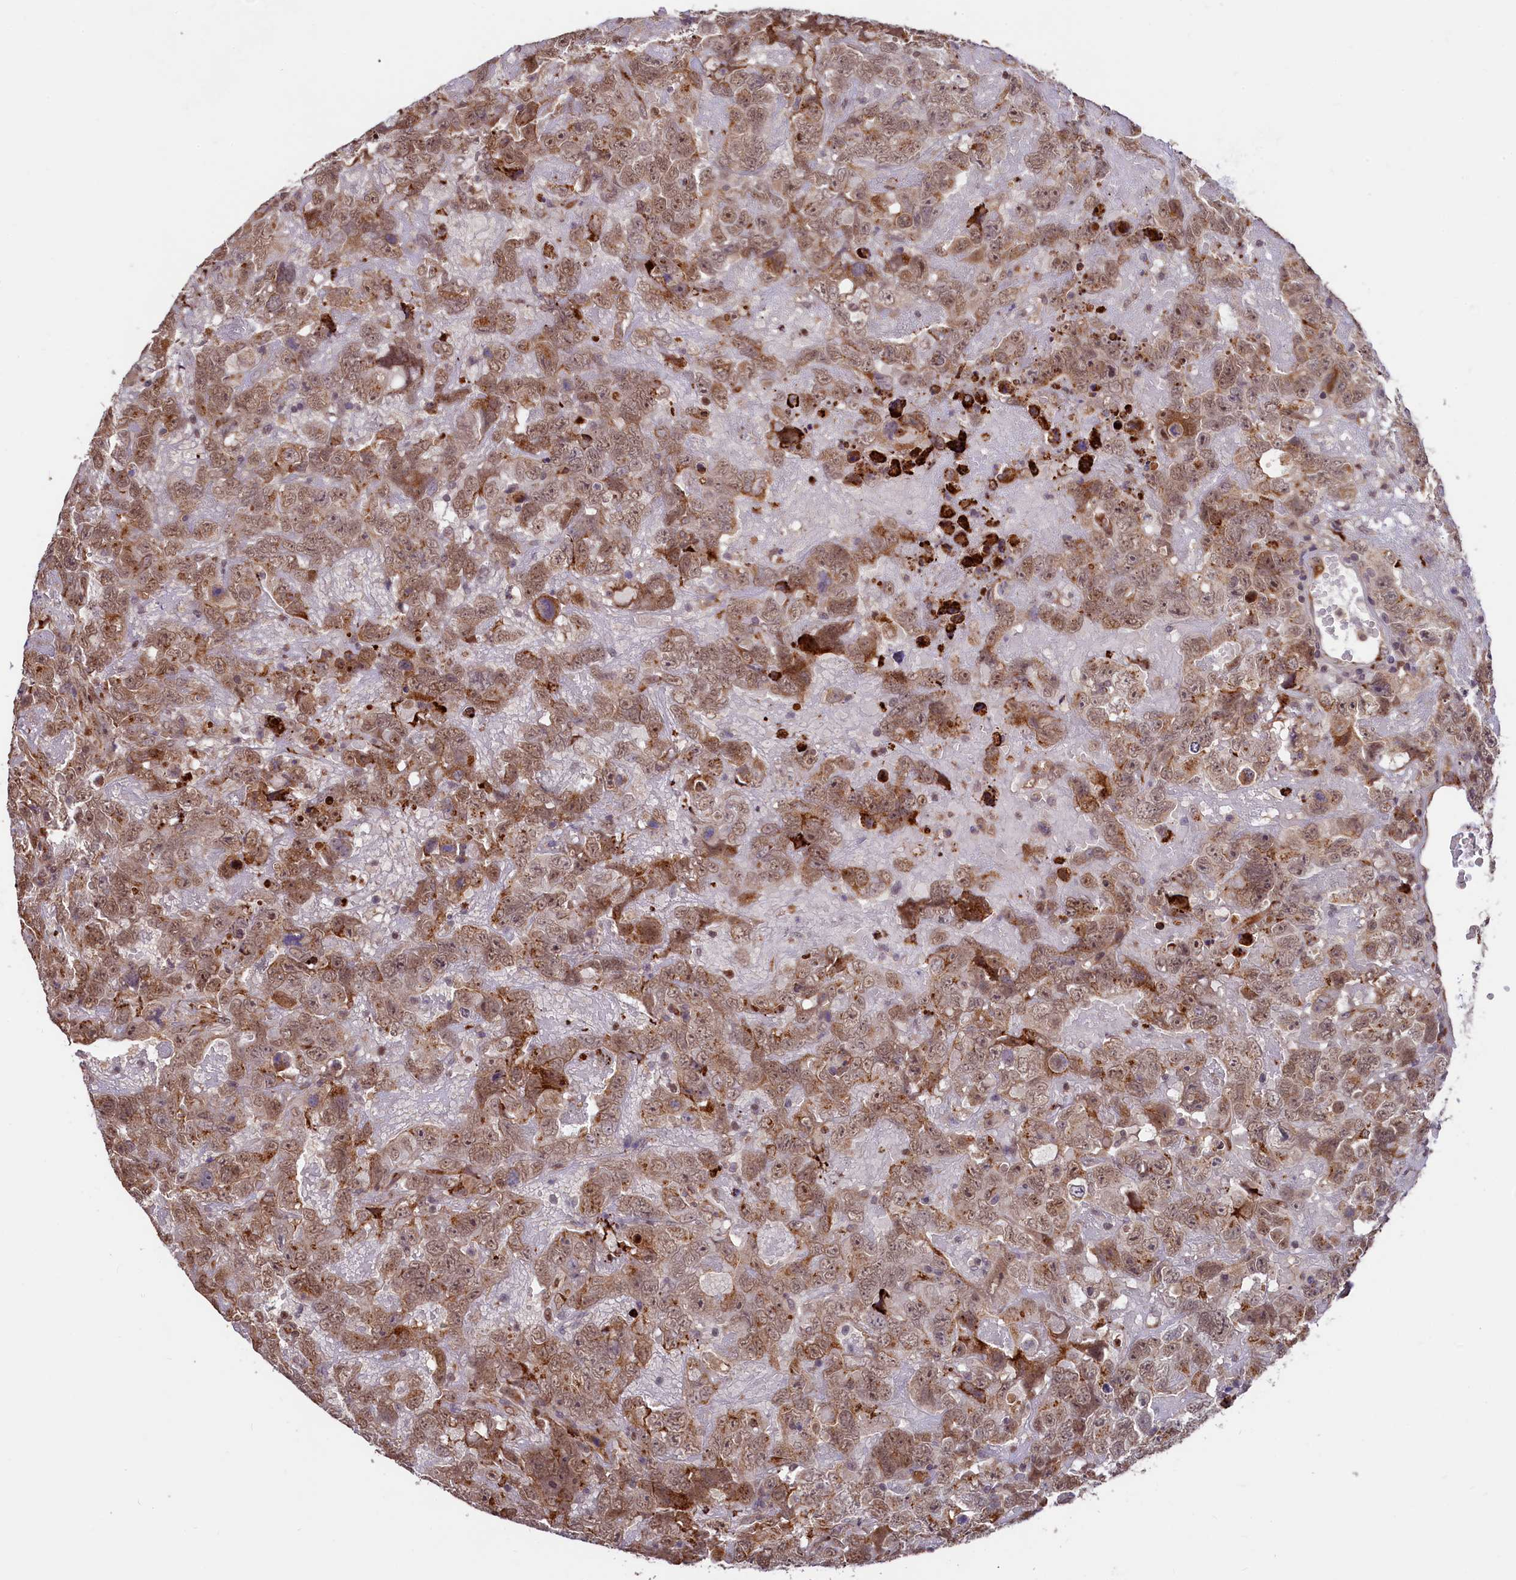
{"staining": {"intensity": "moderate", "quantity": ">75%", "location": "cytoplasmic/membranous,nuclear"}, "tissue": "testis cancer", "cell_type": "Tumor cells", "image_type": "cancer", "snomed": [{"axis": "morphology", "description": "Carcinoma, Embryonal, NOS"}, {"axis": "topography", "description": "Testis"}], "caption": "A photomicrograph showing moderate cytoplasmic/membranous and nuclear positivity in about >75% of tumor cells in embryonal carcinoma (testis), as visualized by brown immunohistochemical staining.", "gene": "C5orf15", "patient": {"sex": "male", "age": 45}}